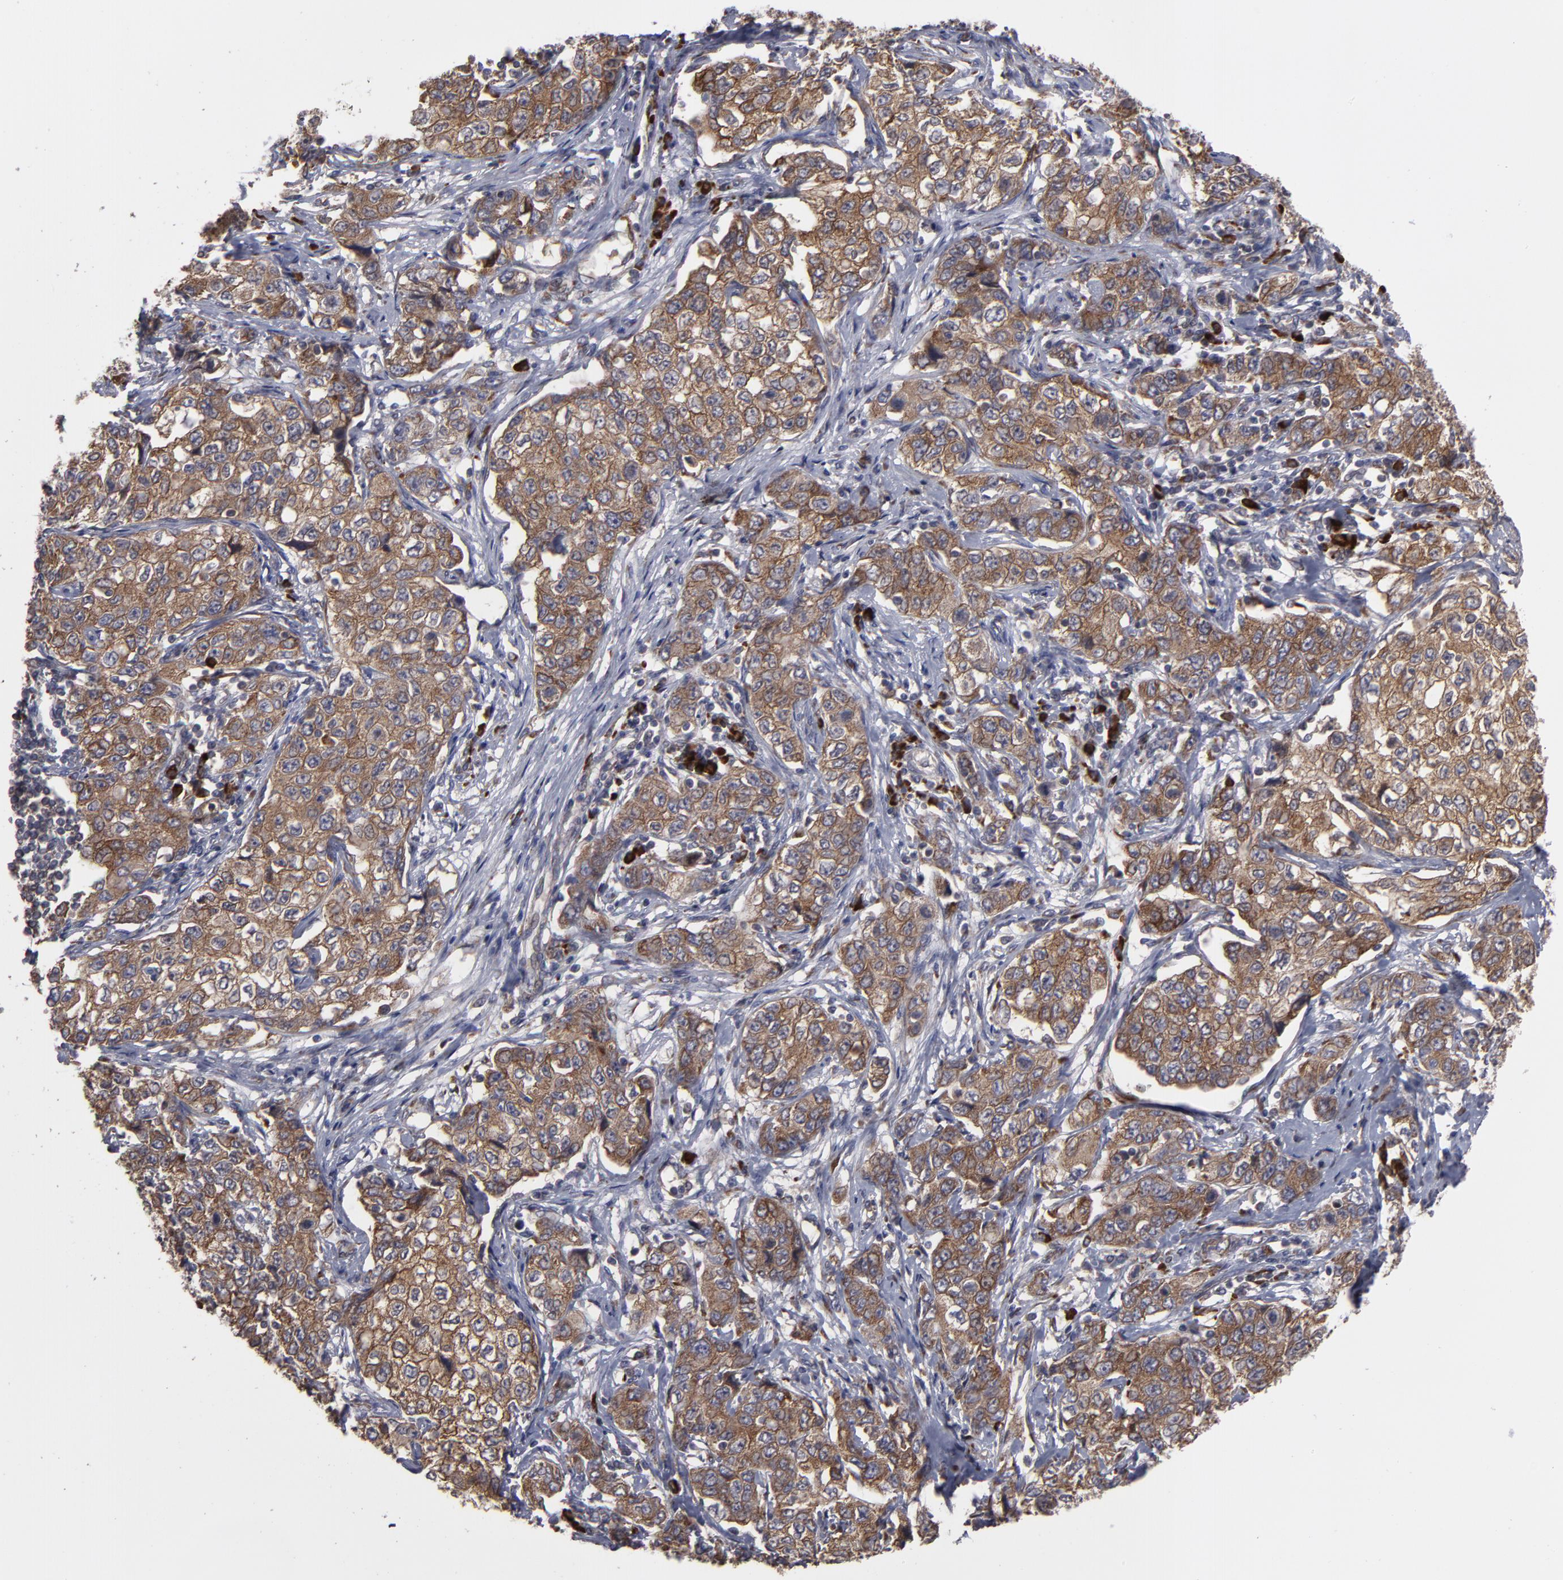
{"staining": {"intensity": "moderate", "quantity": ">75%", "location": "cytoplasmic/membranous"}, "tissue": "stomach cancer", "cell_type": "Tumor cells", "image_type": "cancer", "snomed": [{"axis": "morphology", "description": "Adenocarcinoma, NOS"}, {"axis": "topography", "description": "Stomach"}], "caption": "Immunohistochemistry (IHC) of stomach adenocarcinoma demonstrates medium levels of moderate cytoplasmic/membranous positivity in about >75% of tumor cells.", "gene": "SND1", "patient": {"sex": "male", "age": 48}}